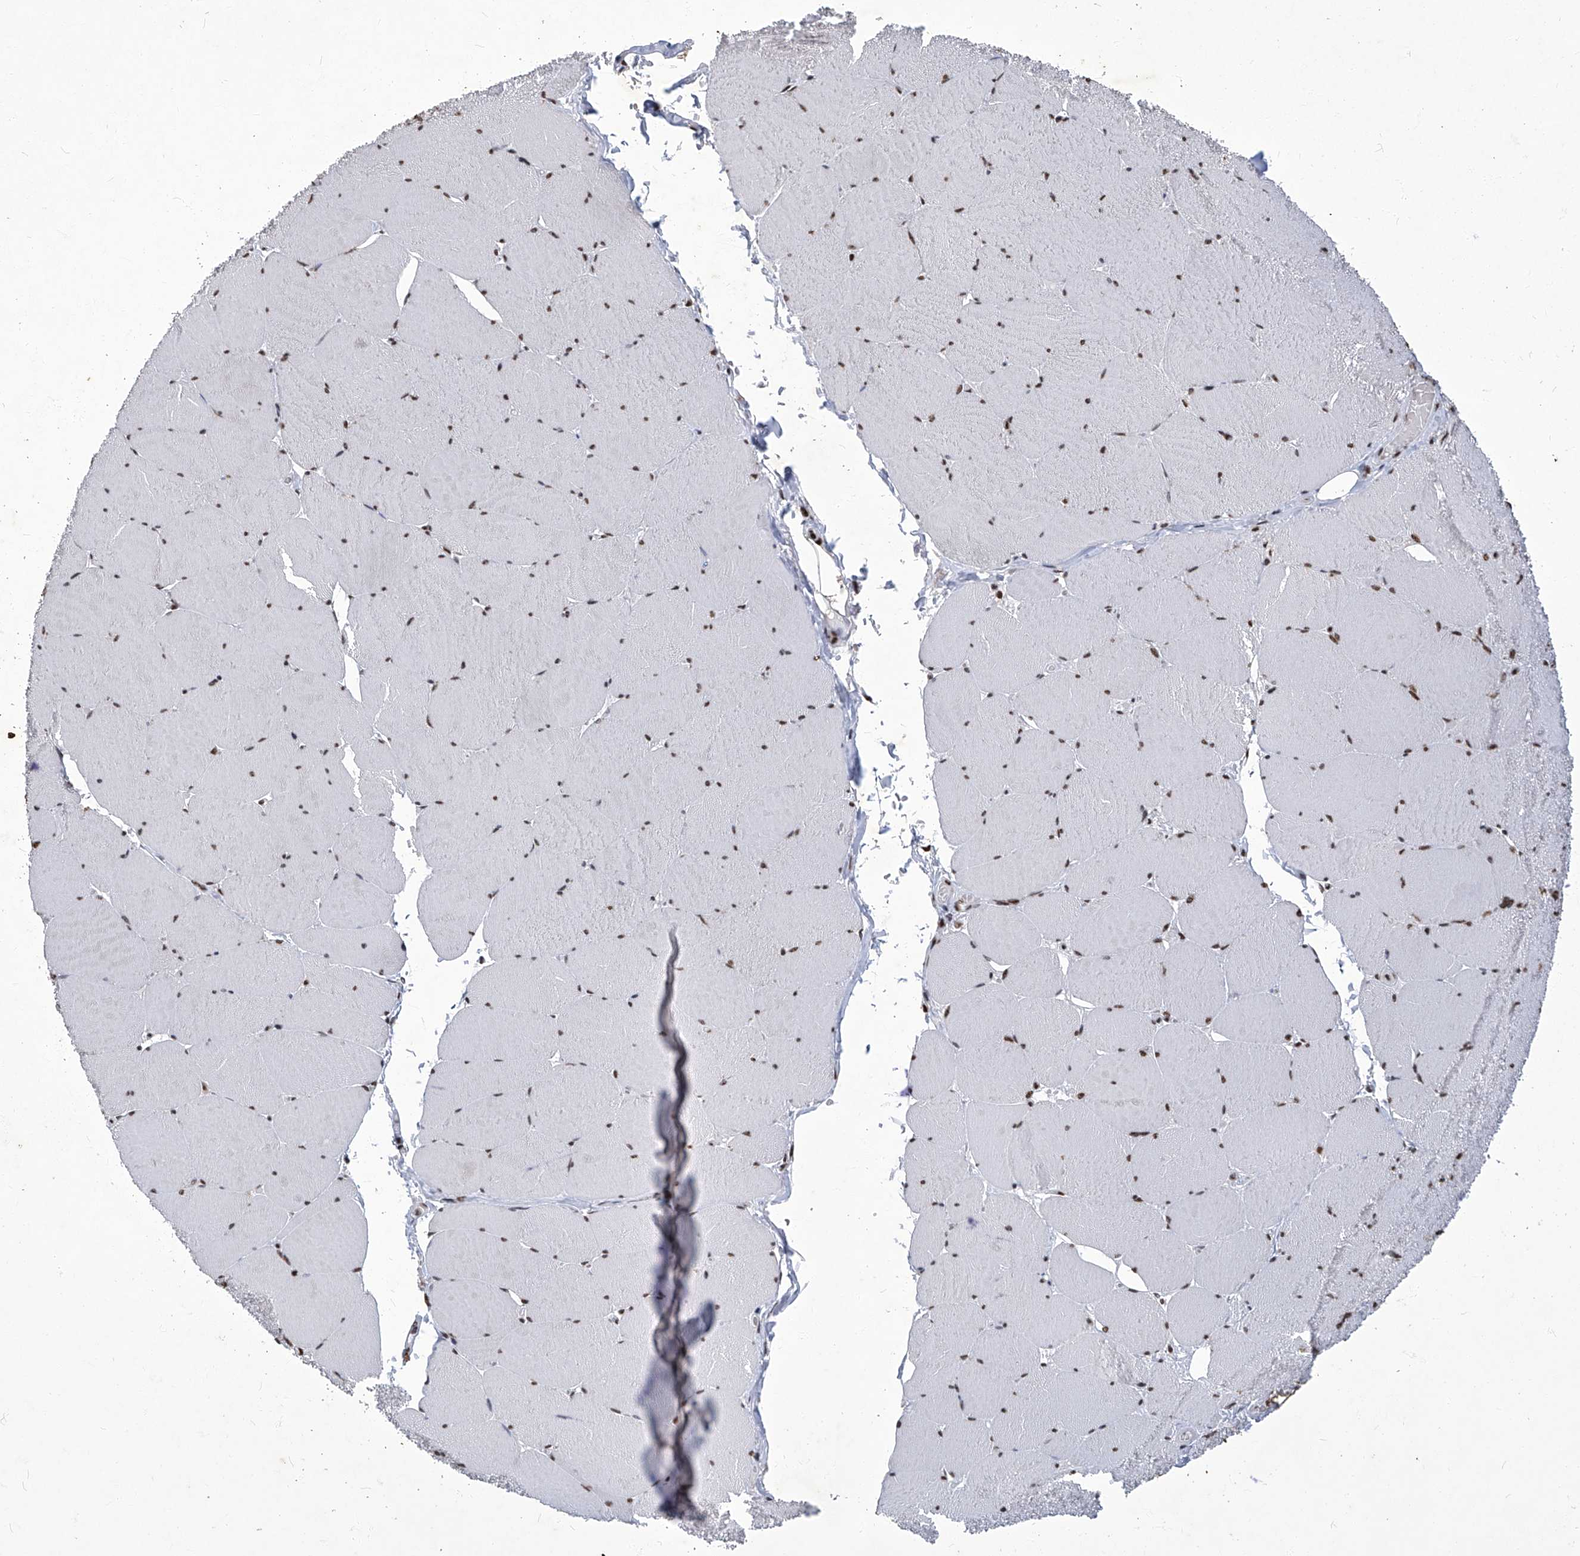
{"staining": {"intensity": "weak", "quantity": ">75%", "location": "nuclear"}, "tissue": "skeletal muscle", "cell_type": "Myocytes", "image_type": "normal", "snomed": [{"axis": "morphology", "description": "Normal tissue, NOS"}, {"axis": "topography", "description": "Skeletal muscle"}, {"axis": "topography", "description": "Head-Neck"}], "caption": "A histopathology image of skeletal muscle stained for a protein reveals weak nuclear brown staining in myocytes. Immunohistochemistry (ihc) stains the protein of interest in brown and the nuclei are stained blue.", "gene": "HBP1", "patient": {"sex": "male", "age": 66}}